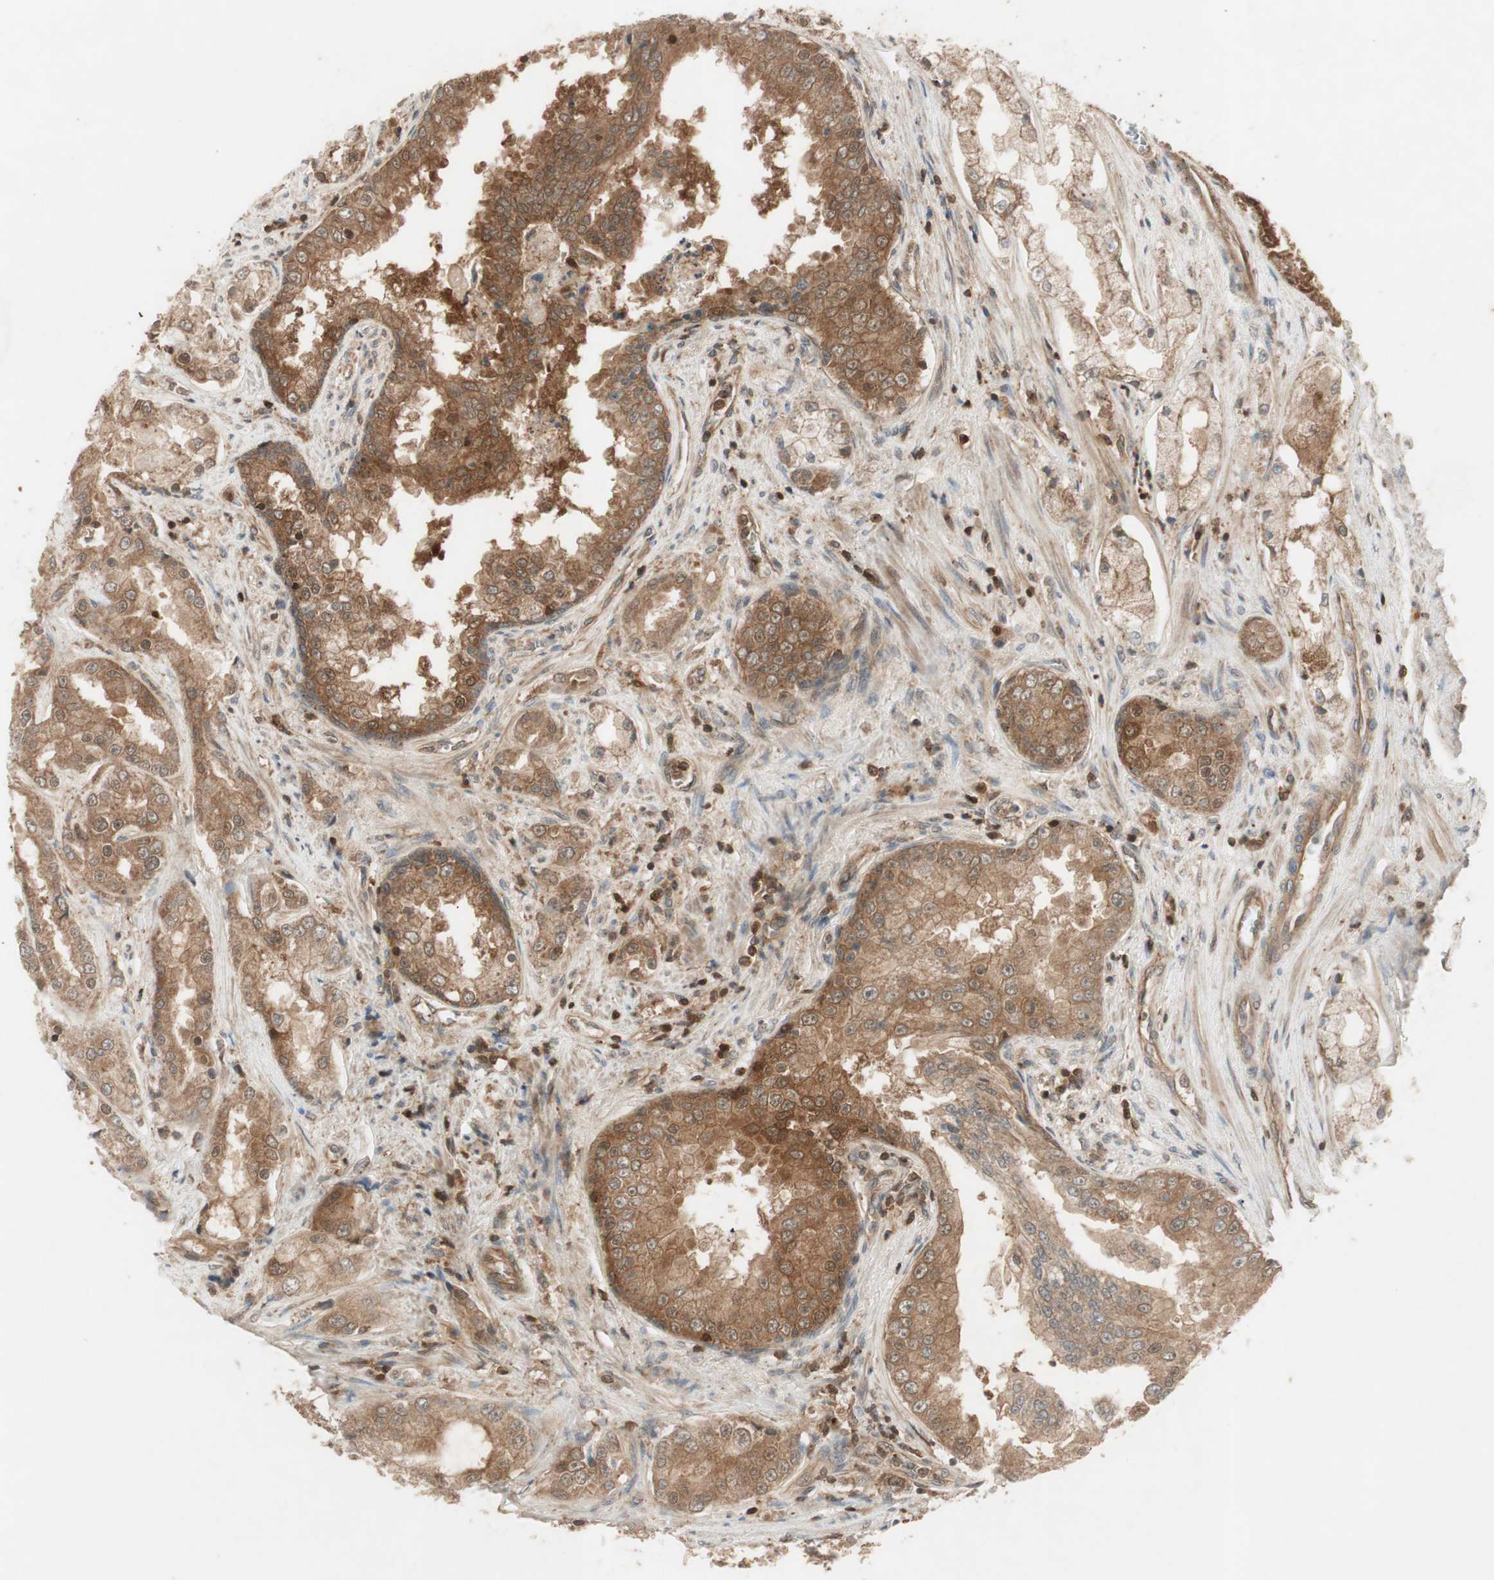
{"staining": {"intensity": "moderate", "quantity": ">75%", "location": "cytoplasmic/membranous"}, "tissue": "prostate cancer", "cell_type": "Tumor cells", "image_type": "cancer", "snomed": [{"axis": "morphology", "description": "Adenocarcinoma, High grade"}, {"axis": "topography", "description": "Prostate"}], "caption": "Protein expression analysis of prostate cancer (high-grade adenocarcinoma) exhibits moderate cytoplasmic/membranous expression in about >75% of tumor cells.", "gene": "EPHA8", "patient": {"sex": "male", "age": 73}}